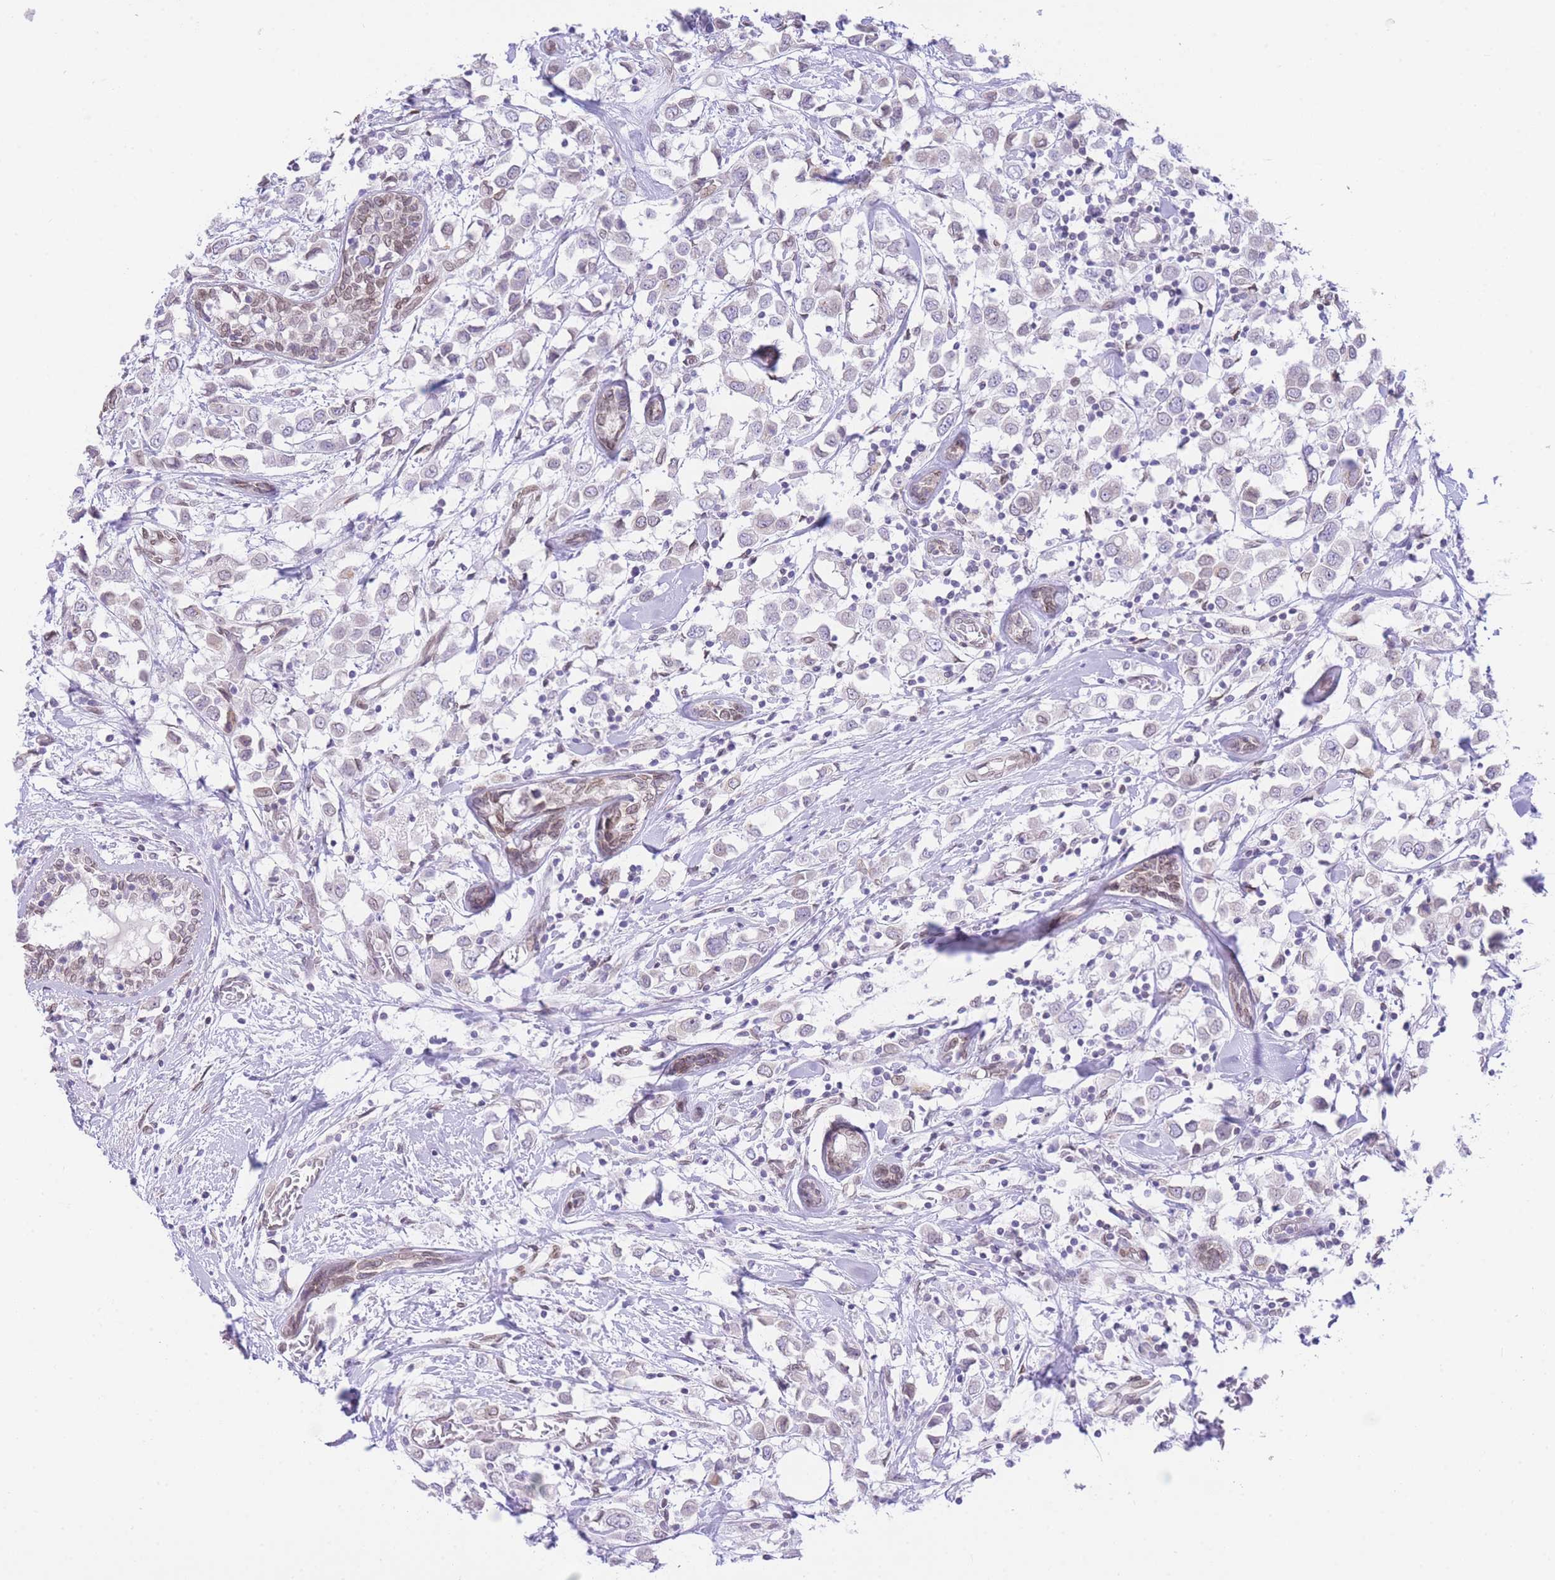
{"staining": {"intensity": "weak", "quantity": "<25%", "location": "nuclear"}, "tissue": "breast cancer", "cell_type": "Tumor cells", "image_type": "cancer", "snomed": [{"axis": "morphology", "description": "Duct carcinoma"}, {"axis": "topography", "description": "Breast"}], "caption": "The image reveals no significant expression in tumor cells of breast cancer (infiltrating ductal carcinoma).", "gene": "OR10AD1", "patient": {"sex": "female", "age": 61}}